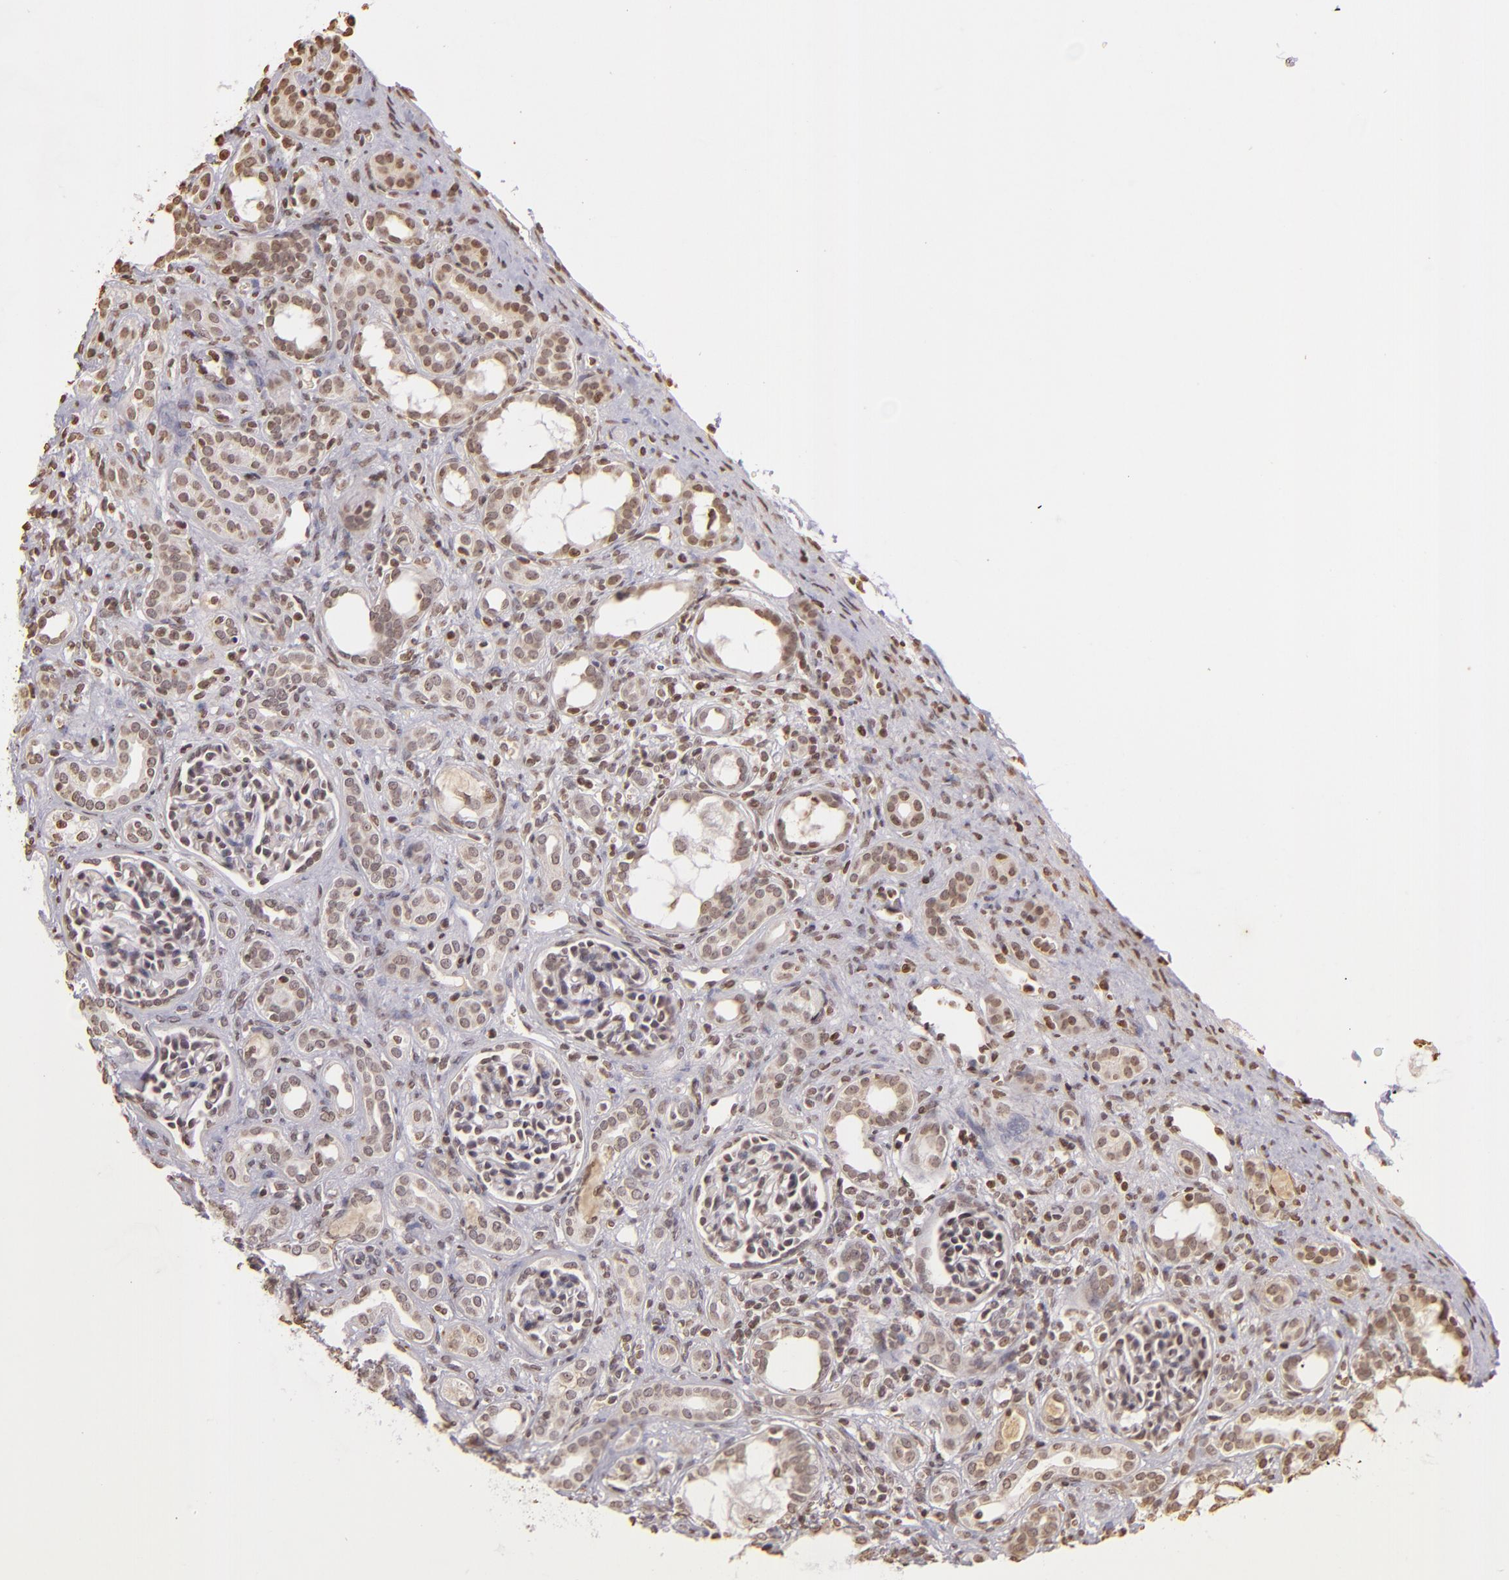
{"staining": {"intensity": "moderate", "quantity": ">75%", "location": "nuclear"}, "tissue": "kidney", "cell_type": "Cells in glomeruli", "image_type": "normal", "snomed": [{"axis": "morphology", "description": "Normal tissue, NOS"}, {"axis": "topography", "description": "Kidney"}], "caption": "Protein staining by immunohistochemistry demonstrates moderate nuclear staining in about >75% of cells in glomeruli in normal kidney.", "gene": "THRB", "patient": {"sex": "male", "age": 7}}